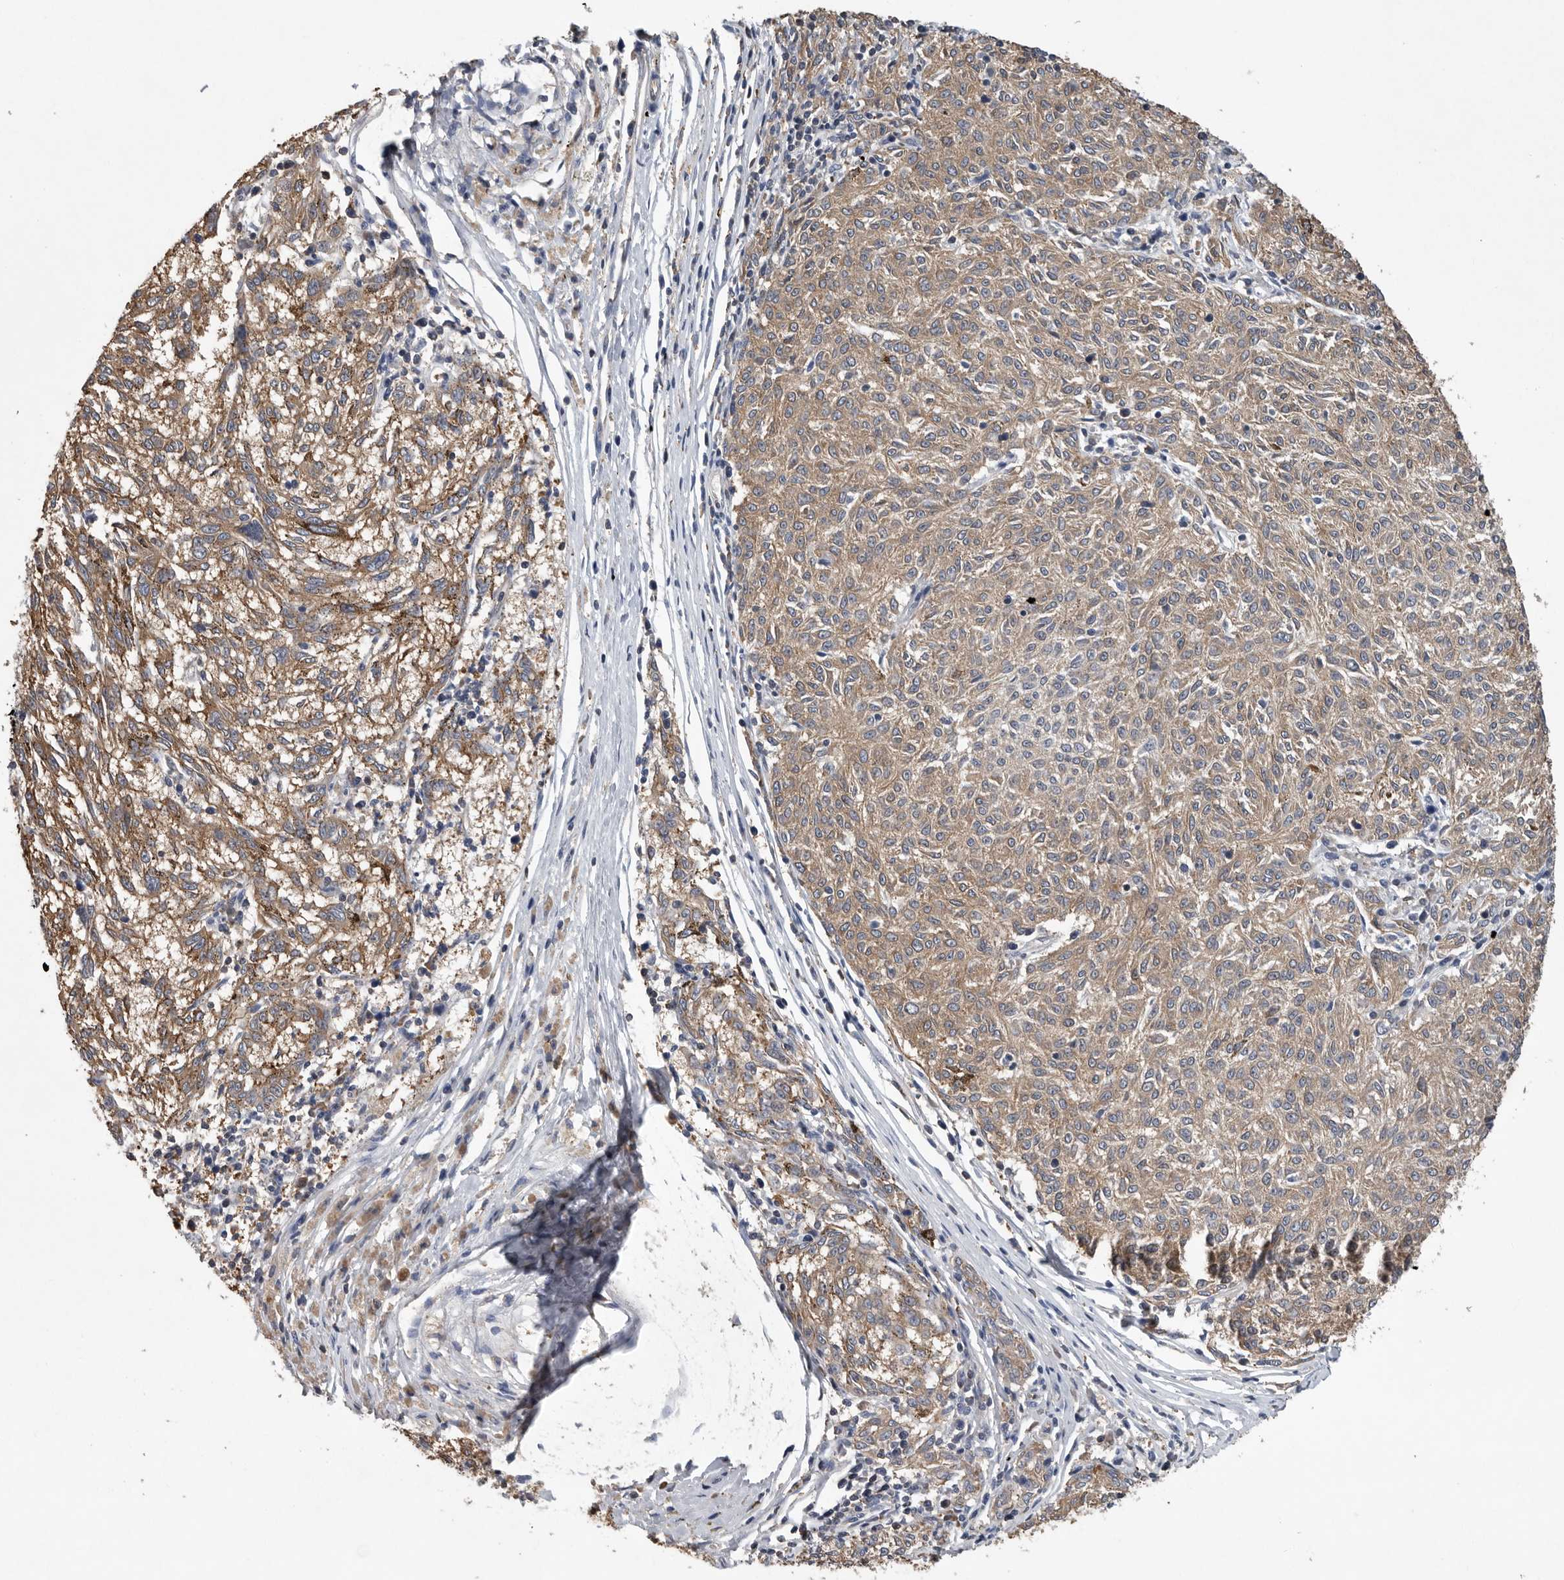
{"staining": {"intensity": "weak", "quantity": ">75%", "location": "cytoplasmic/membranous"}, "tissue": "melanoma", "cell_type": "Tumor cells", "image_type": "cancer", "snomed": [{"axis": "morphology", "description": "Malignant melanoma, NOS"}, {"axis": "topography", "description": "Skin"}], "caption": "This is an image of immunohistochemistry (IHC) staining of melanoma, which shows weak staining in the cytoplasmic/membranous of tumor cells.", "gene": "PDCD4", "patient": {"sex": "female", "age": 72}}